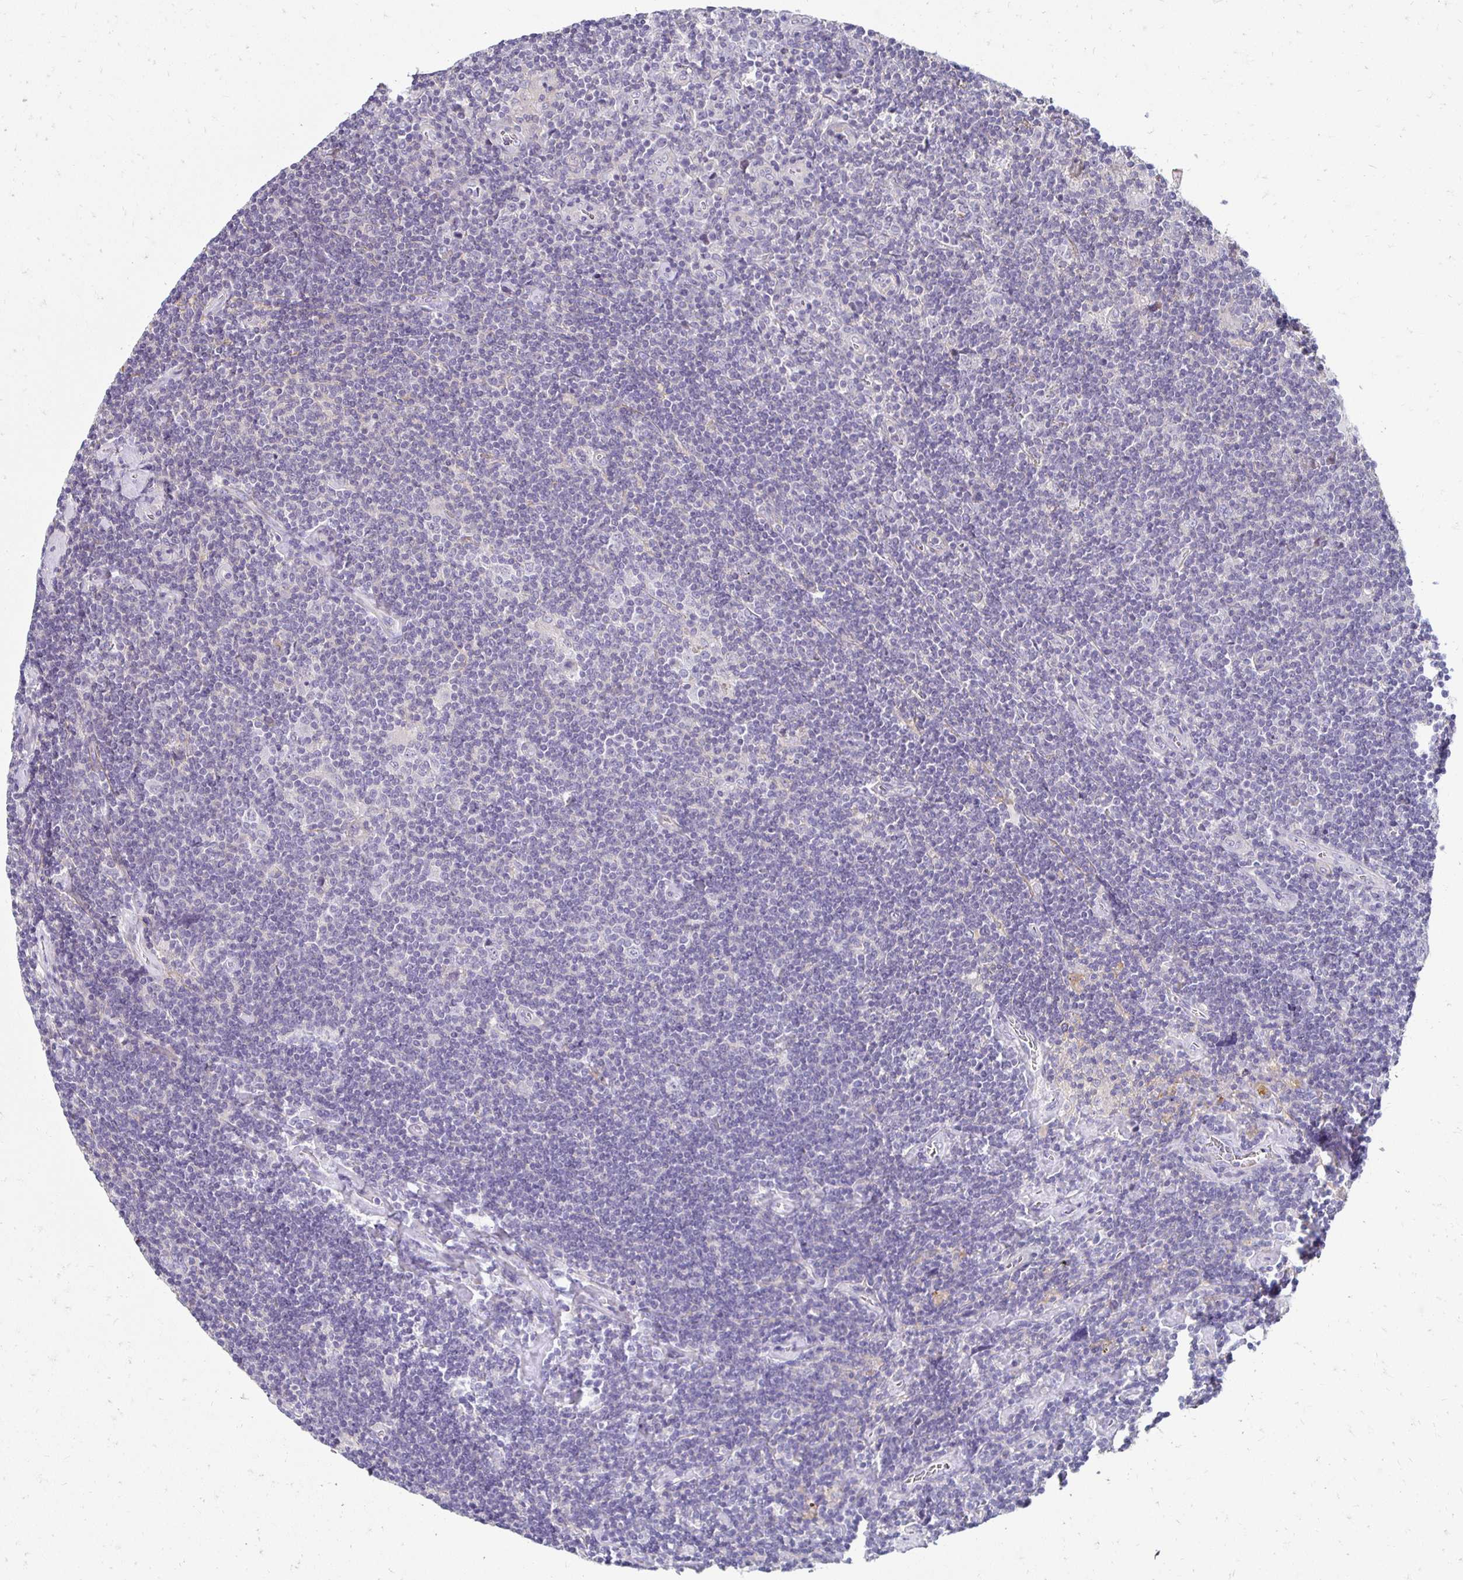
{"staining": {"intensity": "negative", "quantity": "none", "location": "none"}, "tissue": "lymphoma", "cell_type": "Tumor cells", "image_type": "cancer", "snomed": [{"axis": "morphology", "description": "Hodgkin's disease, NOS"}, {"axis": "topography", "description": "Lymph node"}], "caption": "Tumor cells show no significant protein staining in Hodgkin's disease.", "gene": "AKAP6", "patient": {"sex": "male", "age": 40}}